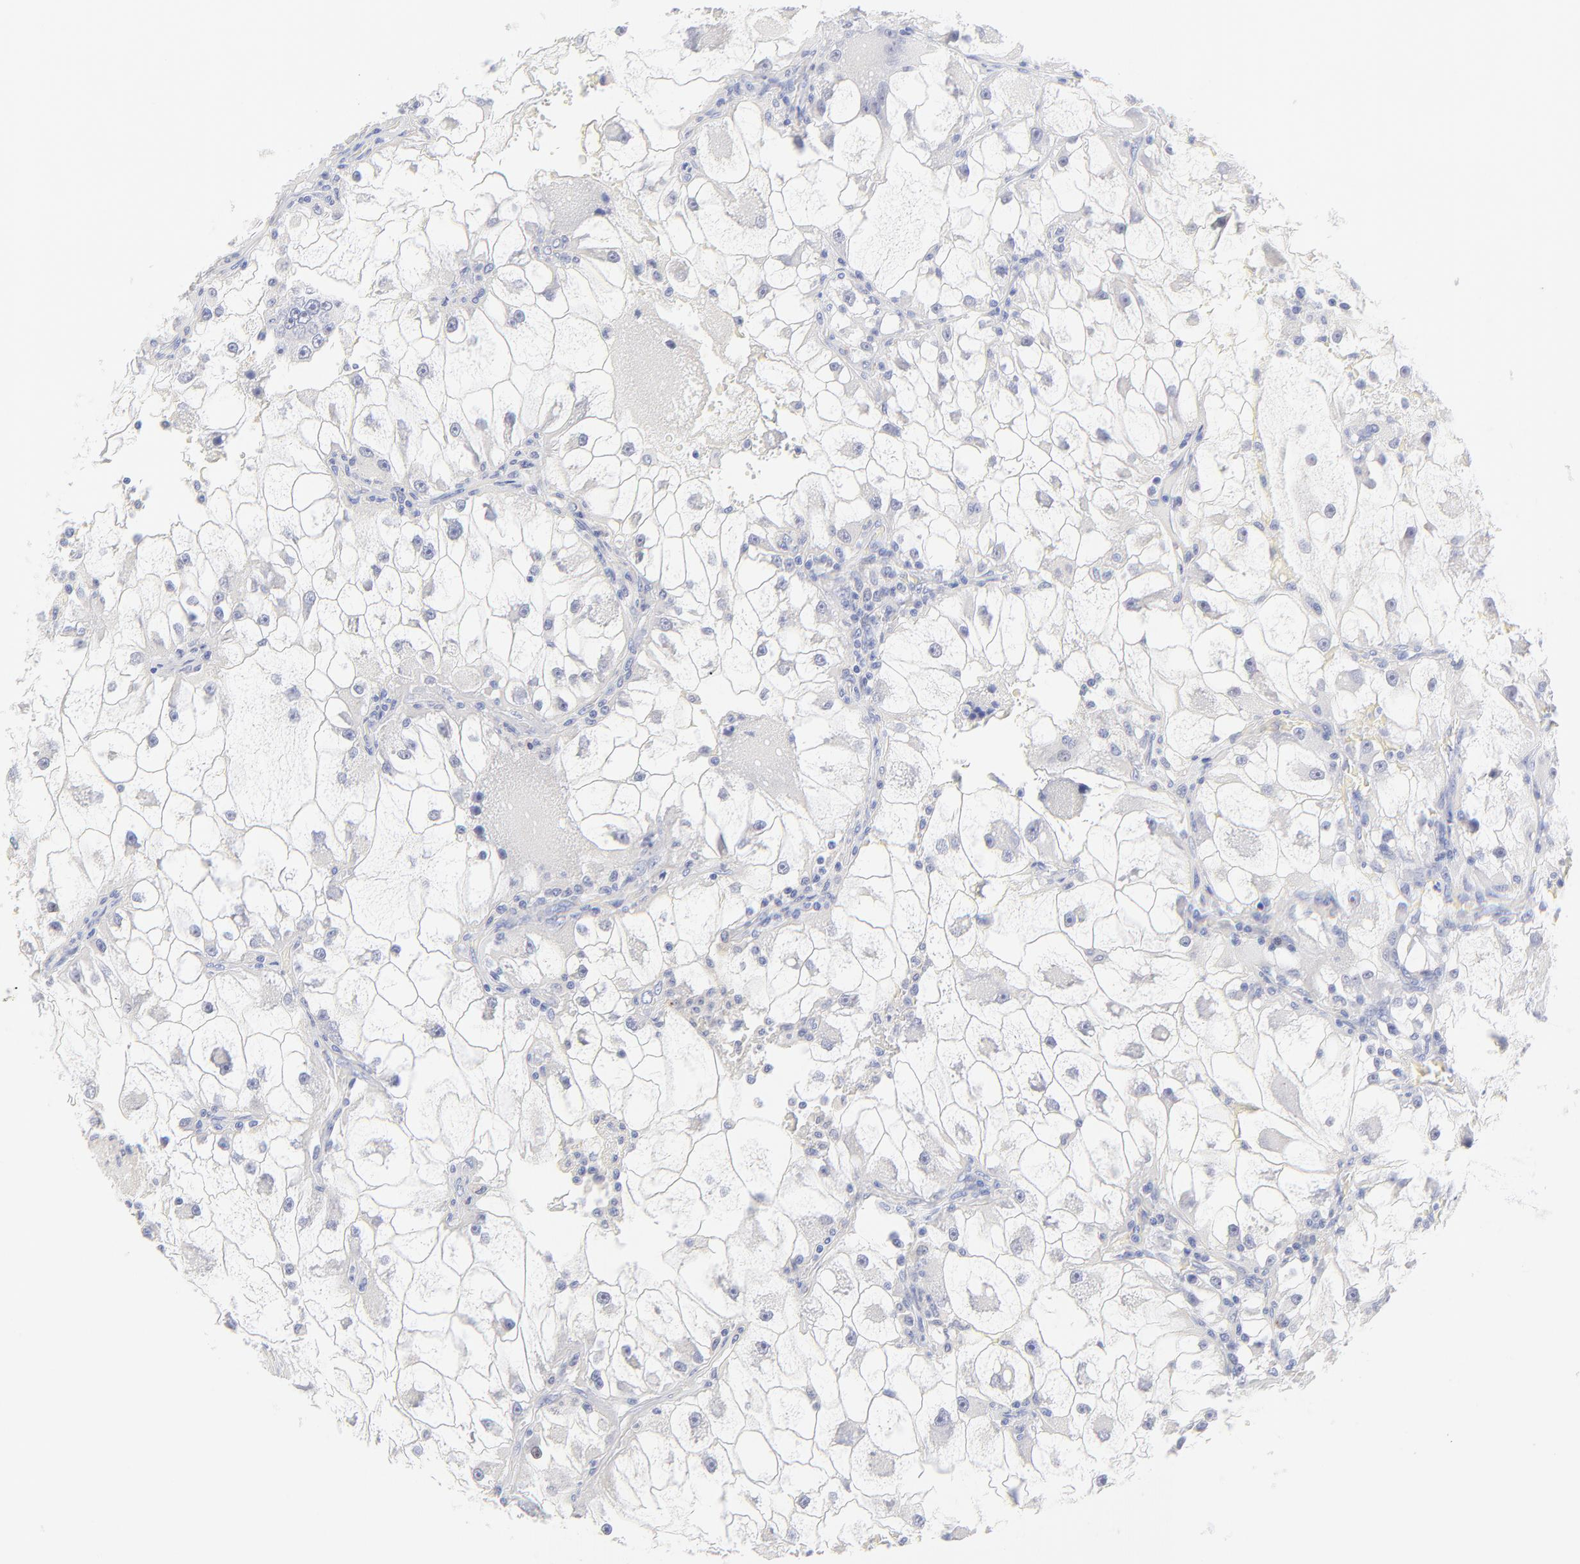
{"staining": {"intensity": "negative", "quantity": "none", "location": "none"}, "tissue": "renal cancer", "cell_type": "Tumor cells", "image_type": "cancer", "snomed": [{"axis": "morphology", "description": "Adenocarcinoma, NOS"}, {"axis": "topography", "description": "Kidney"}], "caption": "A photomicrograph of renal adenocarcinoma stained for a protein demonstrates no brown staining in tumor cells. Brightfield microscopy of immunohistochemistry stained with DAB (3,3'-diaminobenzidine) (brown) and hematoxylin (blue), captured at high magnification.", "gene": "SULT4A1", "patient": {"sex": "female", "age": 73}}